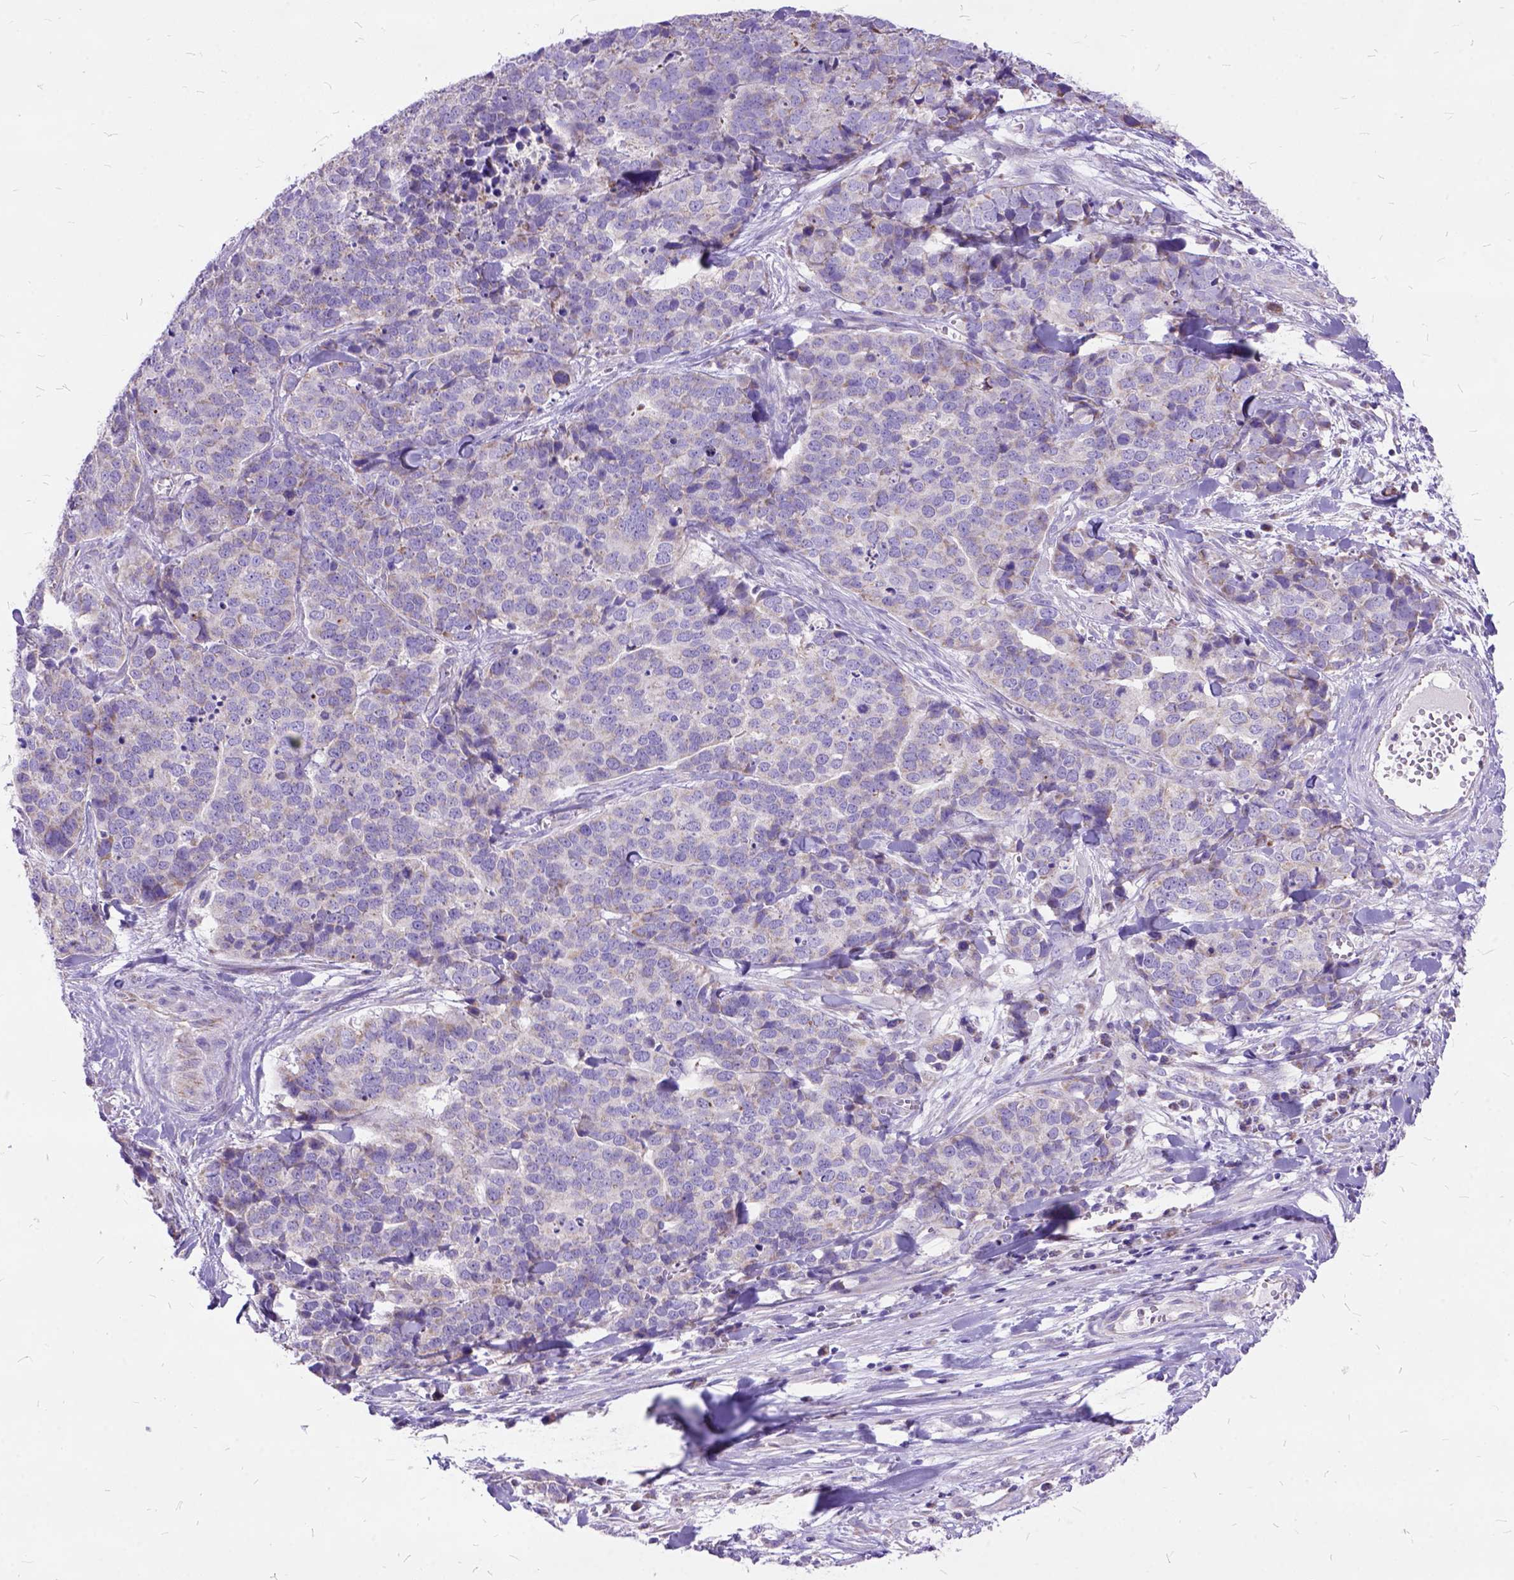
{"staining": {"intensity": "negative", "quantity": "none", "location": "none"}, "tissue": "ovarian cancer", "cell_type": "Tumor cells", "image_type": "cancer", "snomed": [{"axis": "morphology", "description": "Carcinoma, endometroid"}, {"axis": "topography", "description": "Ovary"}], "caption": "High power microscopy micrograph of an IHC photomicrograph of ovarian cancer, revealing no significant staining in tumor cells.", "gene": "CTAG2", "patient": {"sex": "female", "age": 65}}